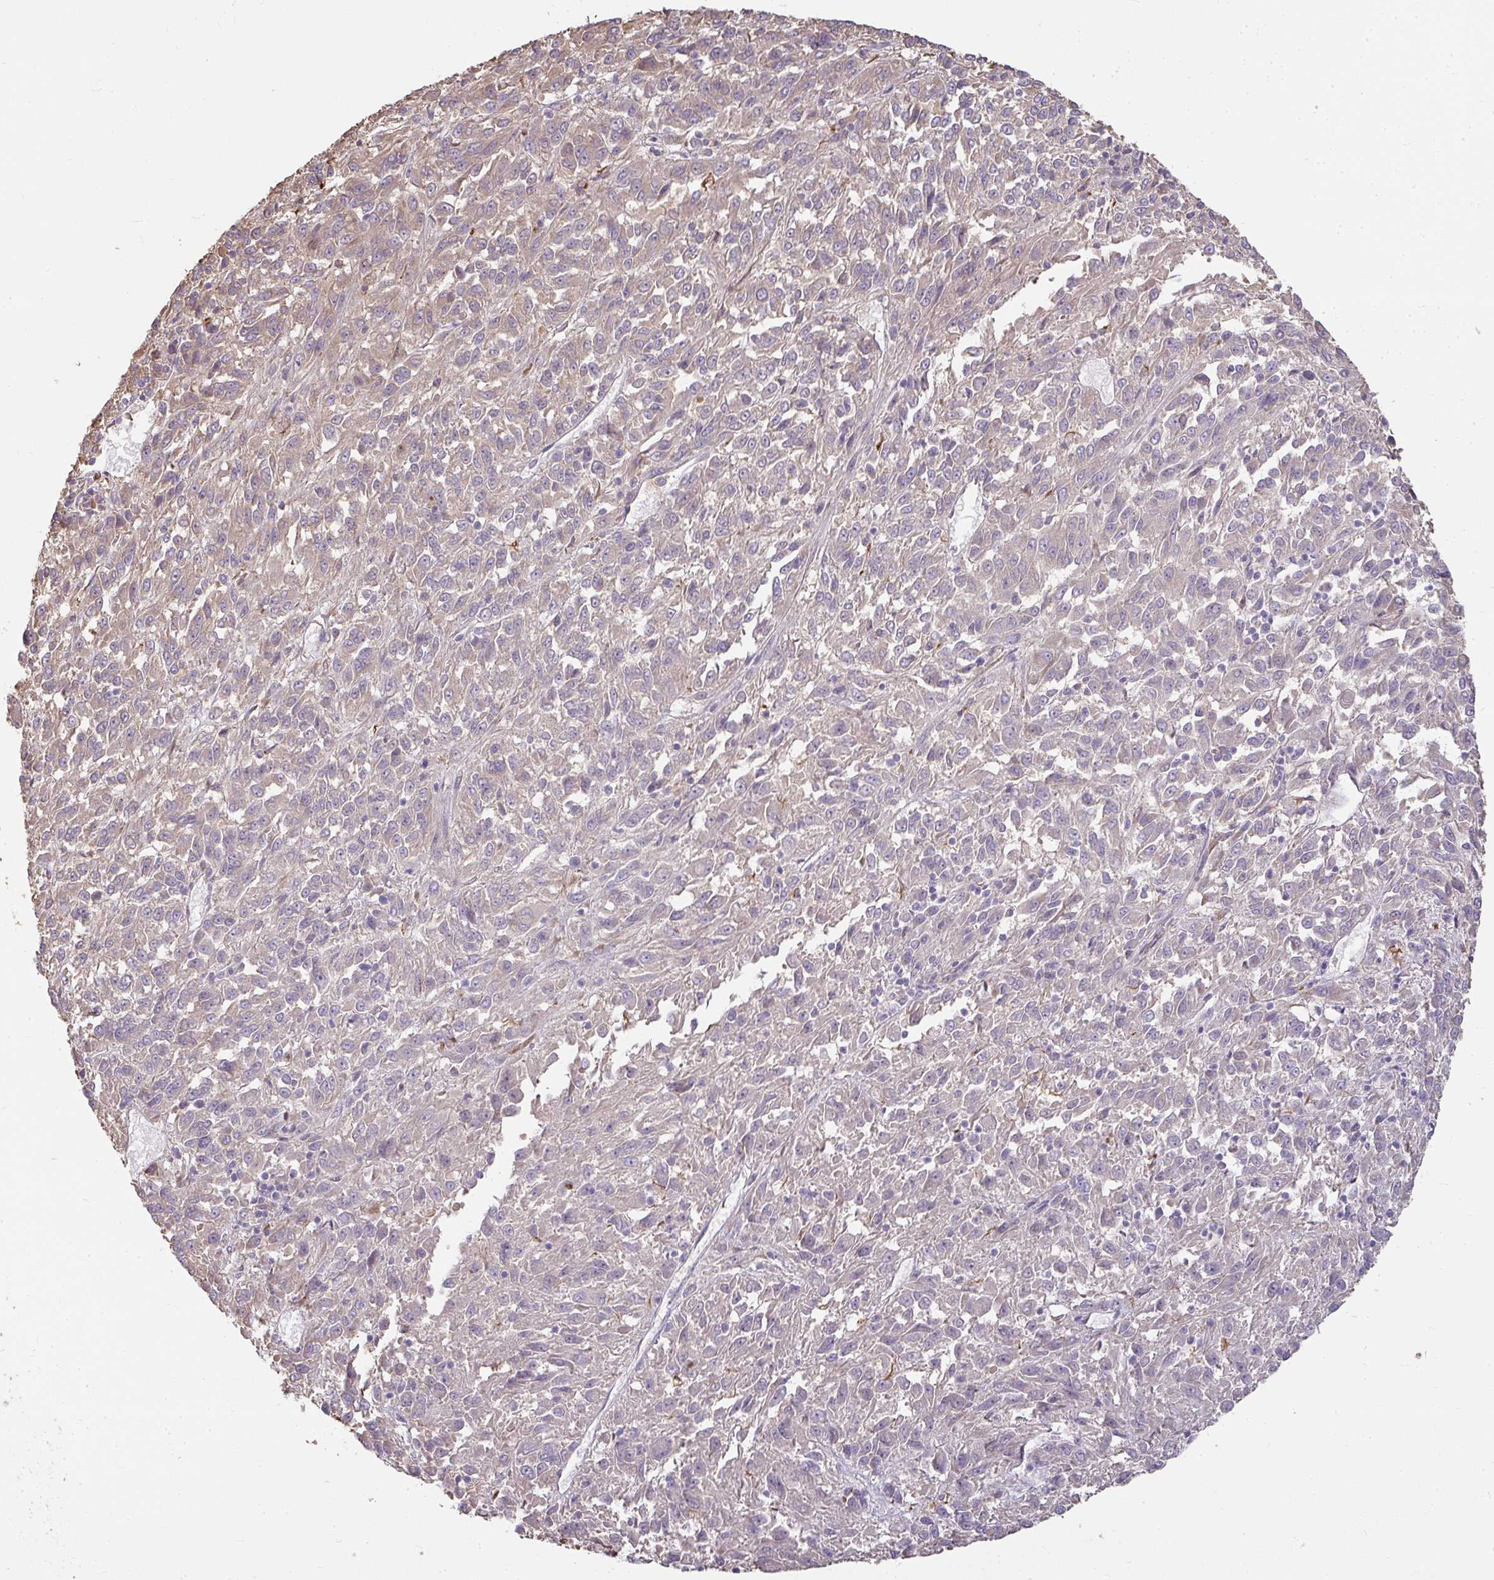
{"staining": {"intensity": "negative", "quantity": "none", "location": "none"}, "tissue": "melanoma", "cell_type": "Tumor cells", "image_type": "cancer", "snomed": [{"axis": "morphology", "description": "Malignant melanoma, Metastatic site"}, {"axis": "topography", "description": "Lung"}], "caption": "DAB immunohistochemical staining of human melanoma exhibits no significant positivity in tumor cells.", "gene": "BRINP3", "patient": {"sex": "male", "age": 64}}